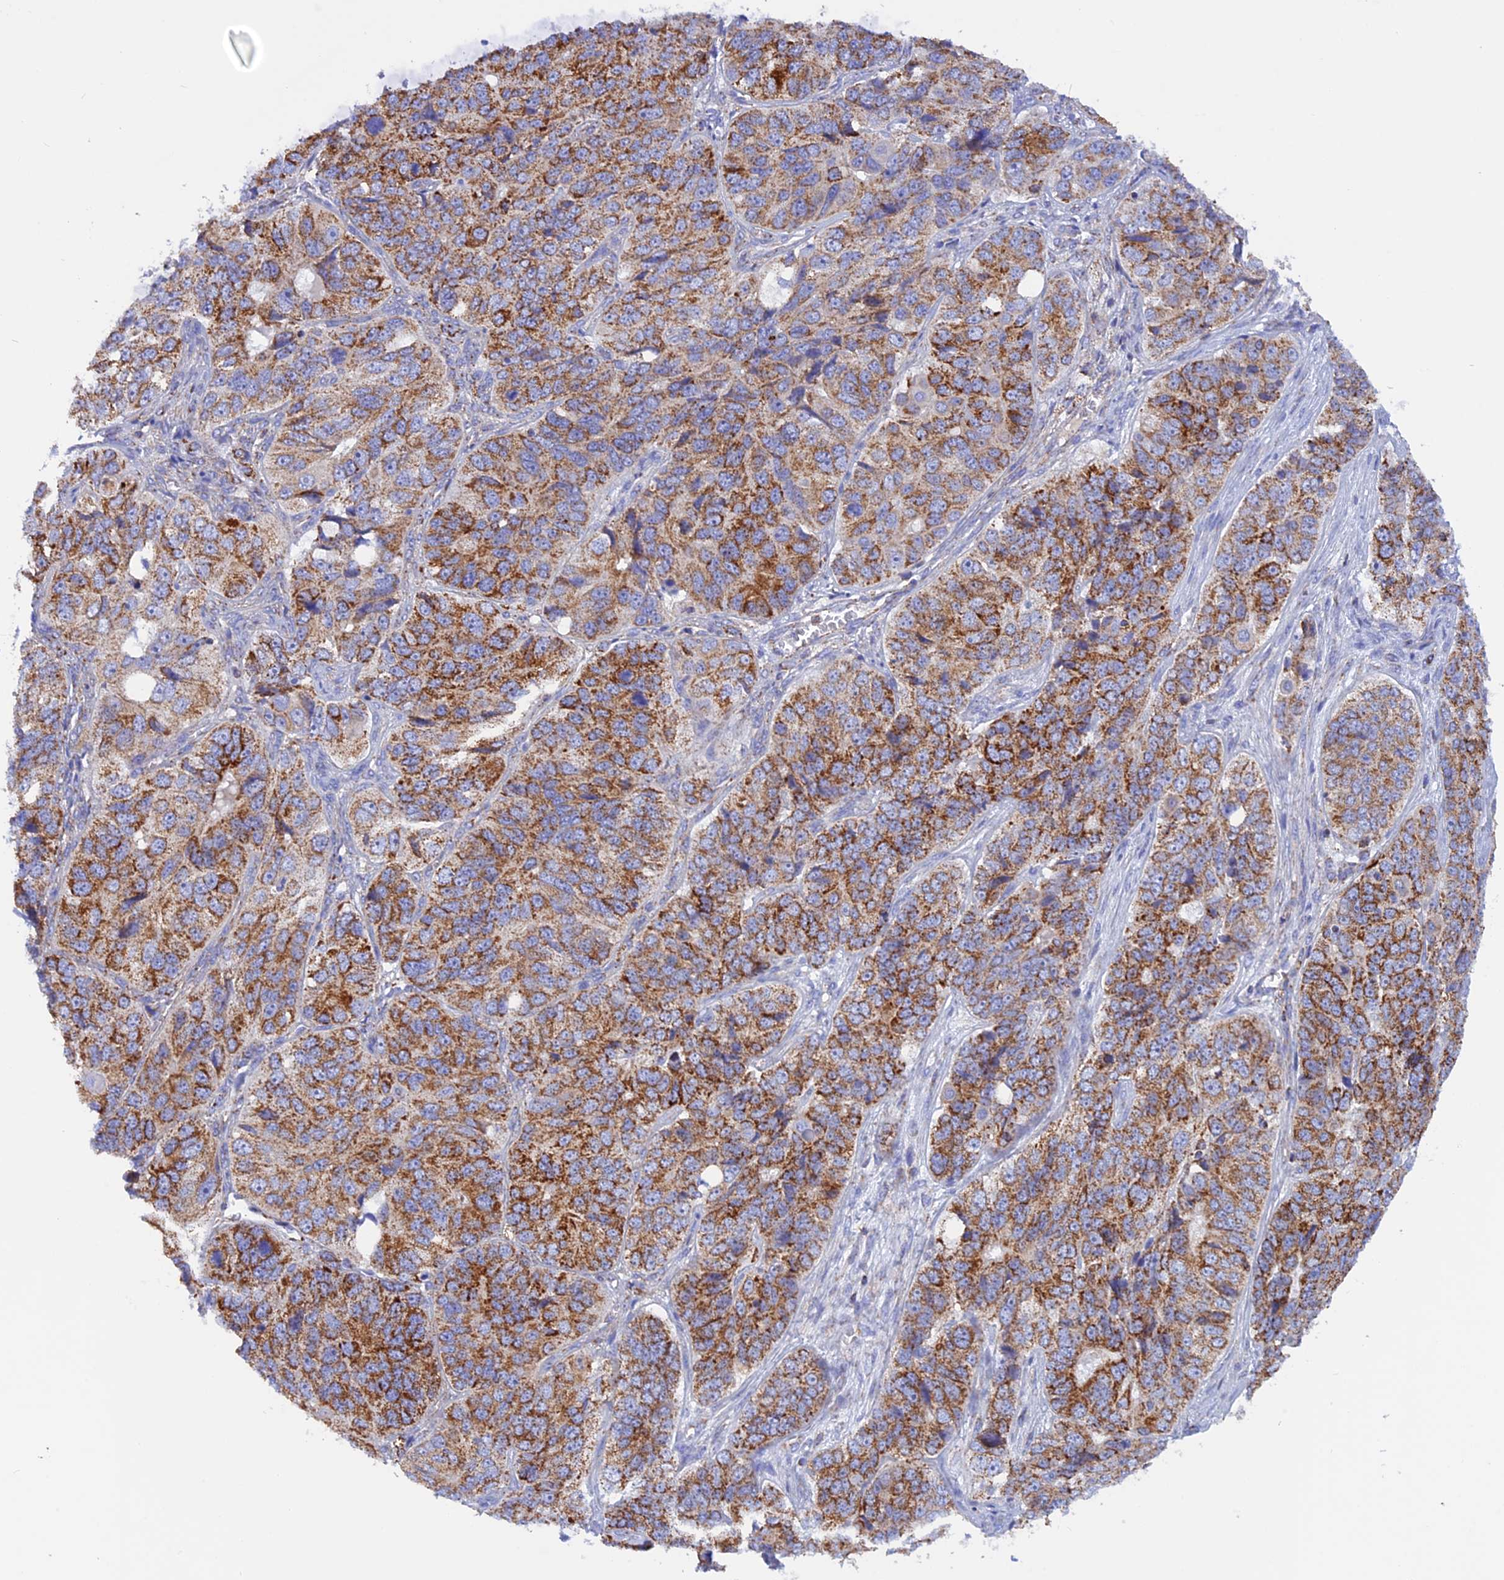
{"staining": {"intensity": "strong", "quantity": ">75%", "location": "cytoplasmic/membranous"}, "tissue": "ovarian cancer", "cell_type": "Tumor cells", "image_type": "cancer", "snomed": [{"axis": "morphology", "description": "Carcinoma, endometroid"}, {"axis": "topography", "description": "Ovary"}], "caption": "Immunohistochemistry (IHC) (DAB) staining of human endometroid carcinoma (ovarian) reveals strong cytoplasmic/membranous protein expression in approximately >75% of tumor cells.", "gene": "GCDH", "patient": {"sex": "female", "age": 51}}